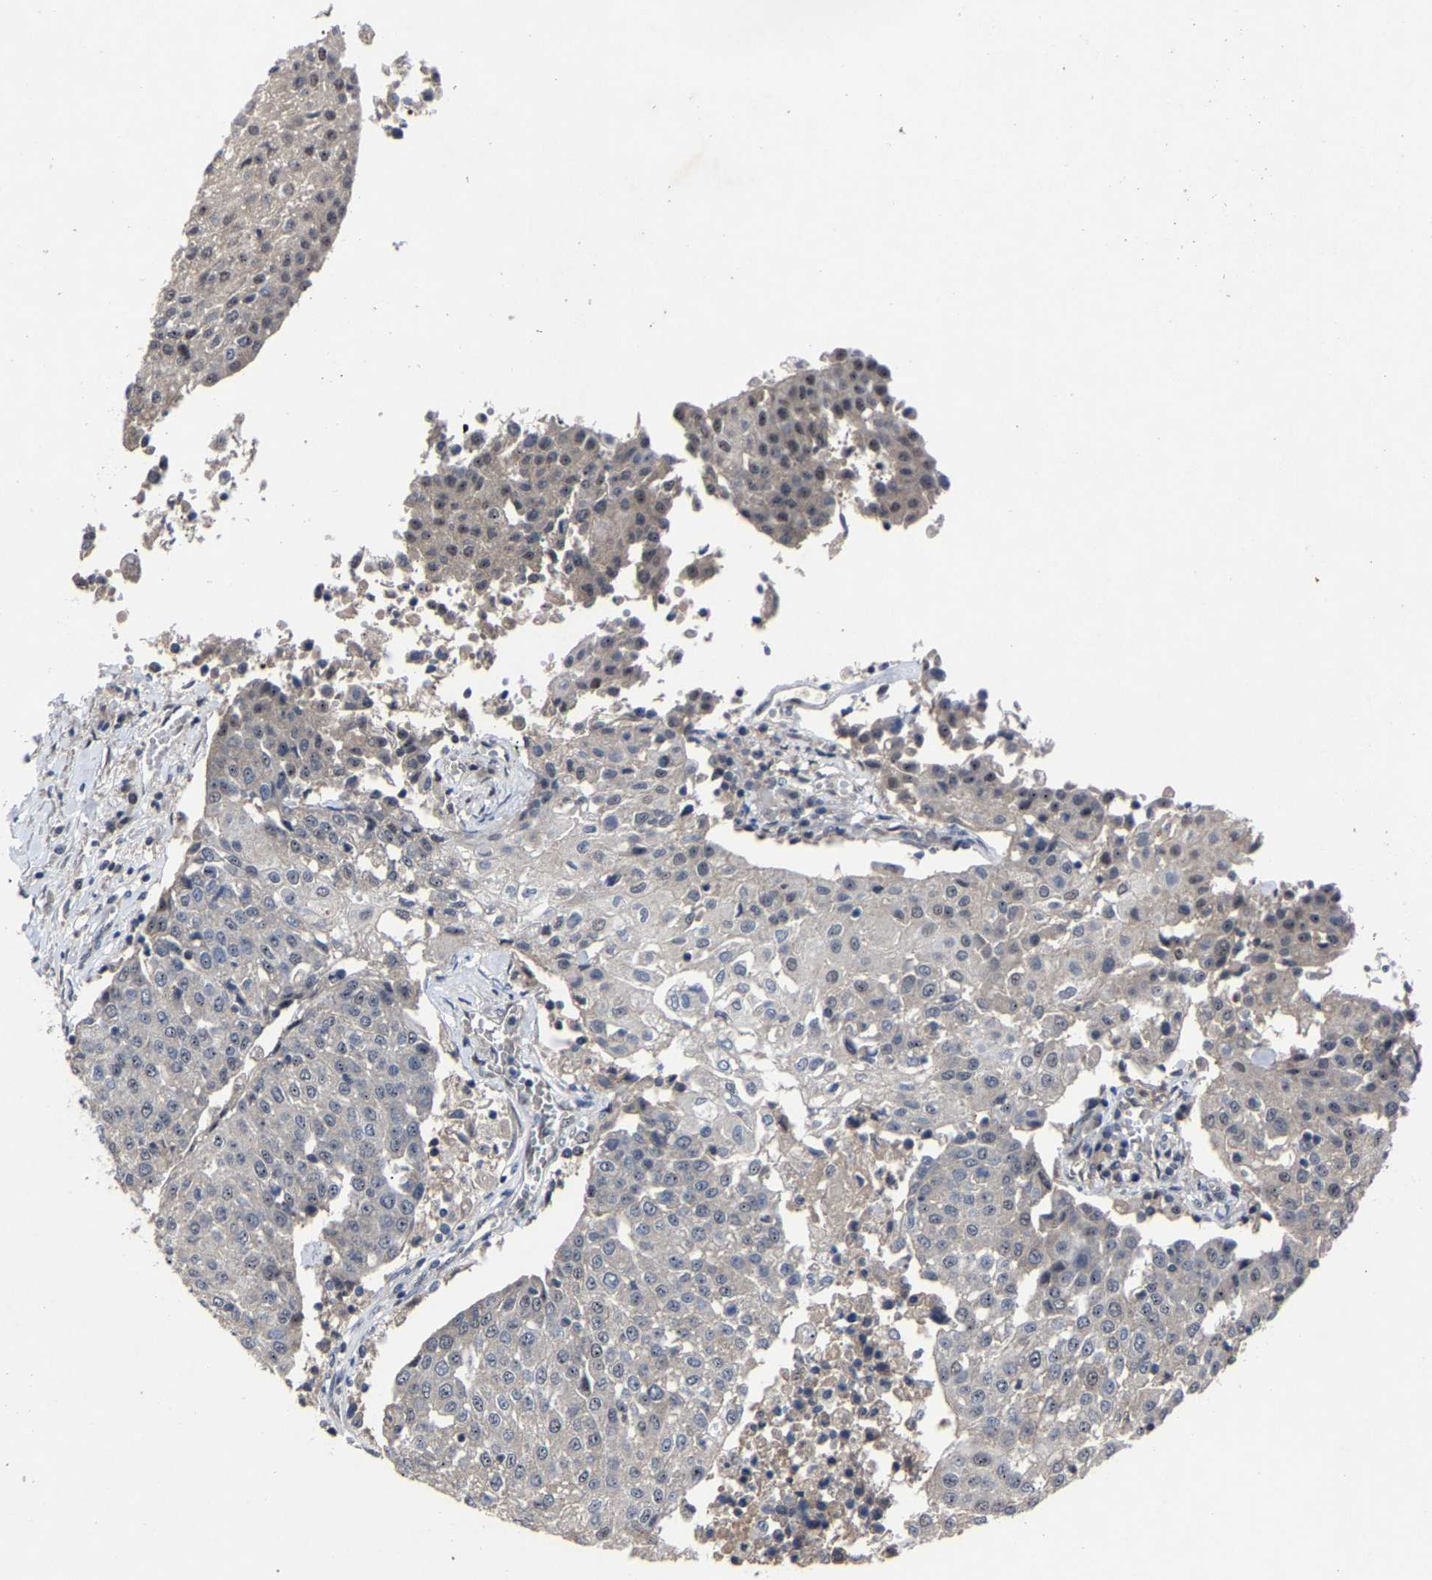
{"staining": {"intensity": "negative", "quantity": "none", "location": "none"}, "tissue": "urothelial cancer", "cell_type": "Tumor cells", "image_type": "cancer", "snomed": [{"axis": "morphology", "description": "Urothelial carcinoma, High grade"}, {"axis": "topography", "description": "Urinary bladder"}], "caption": "Tumor cells show no significant protein expression in urothelial cancer.", "gene": "LSM8", "patient": {"sex": "female", "age": 85}}